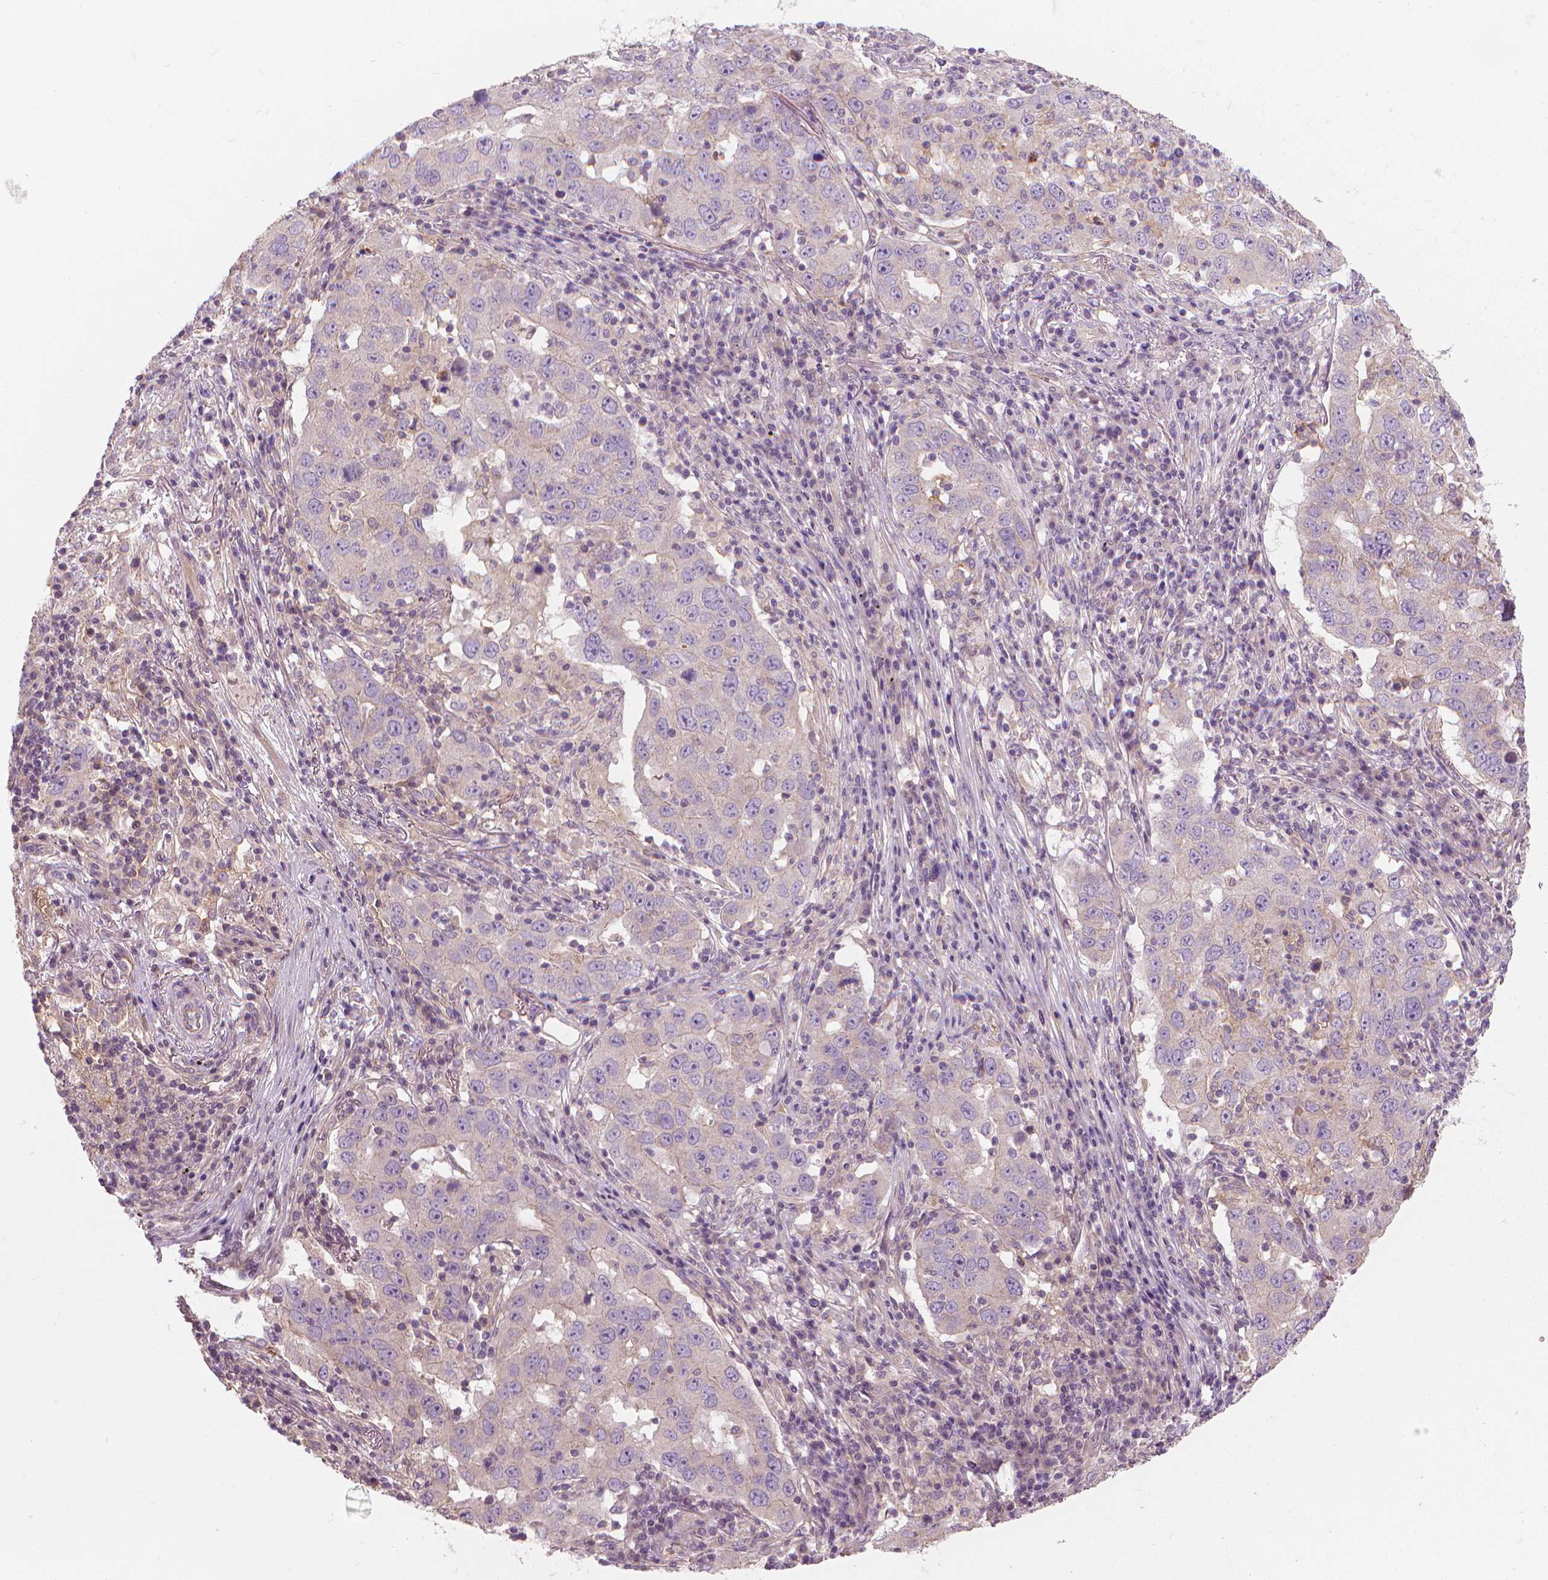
{"staining": {"intensity": "negative", "quantity": "none", "location": "none"}, "tissue": "lung cancer", "cell_type": "Tumor cells", "image_type": "cancer", "snomed": [{"axis": "morphology", "description": "Adenocarcinoma, NOS"}, {"axis": "topography", "description": "Lung"}], "caption": "Tumor cells show no significant protein expression in adenocarcinoma (lung).", "gene": "RIIAD1", "patient": {"sex": "male", "age": 73}}